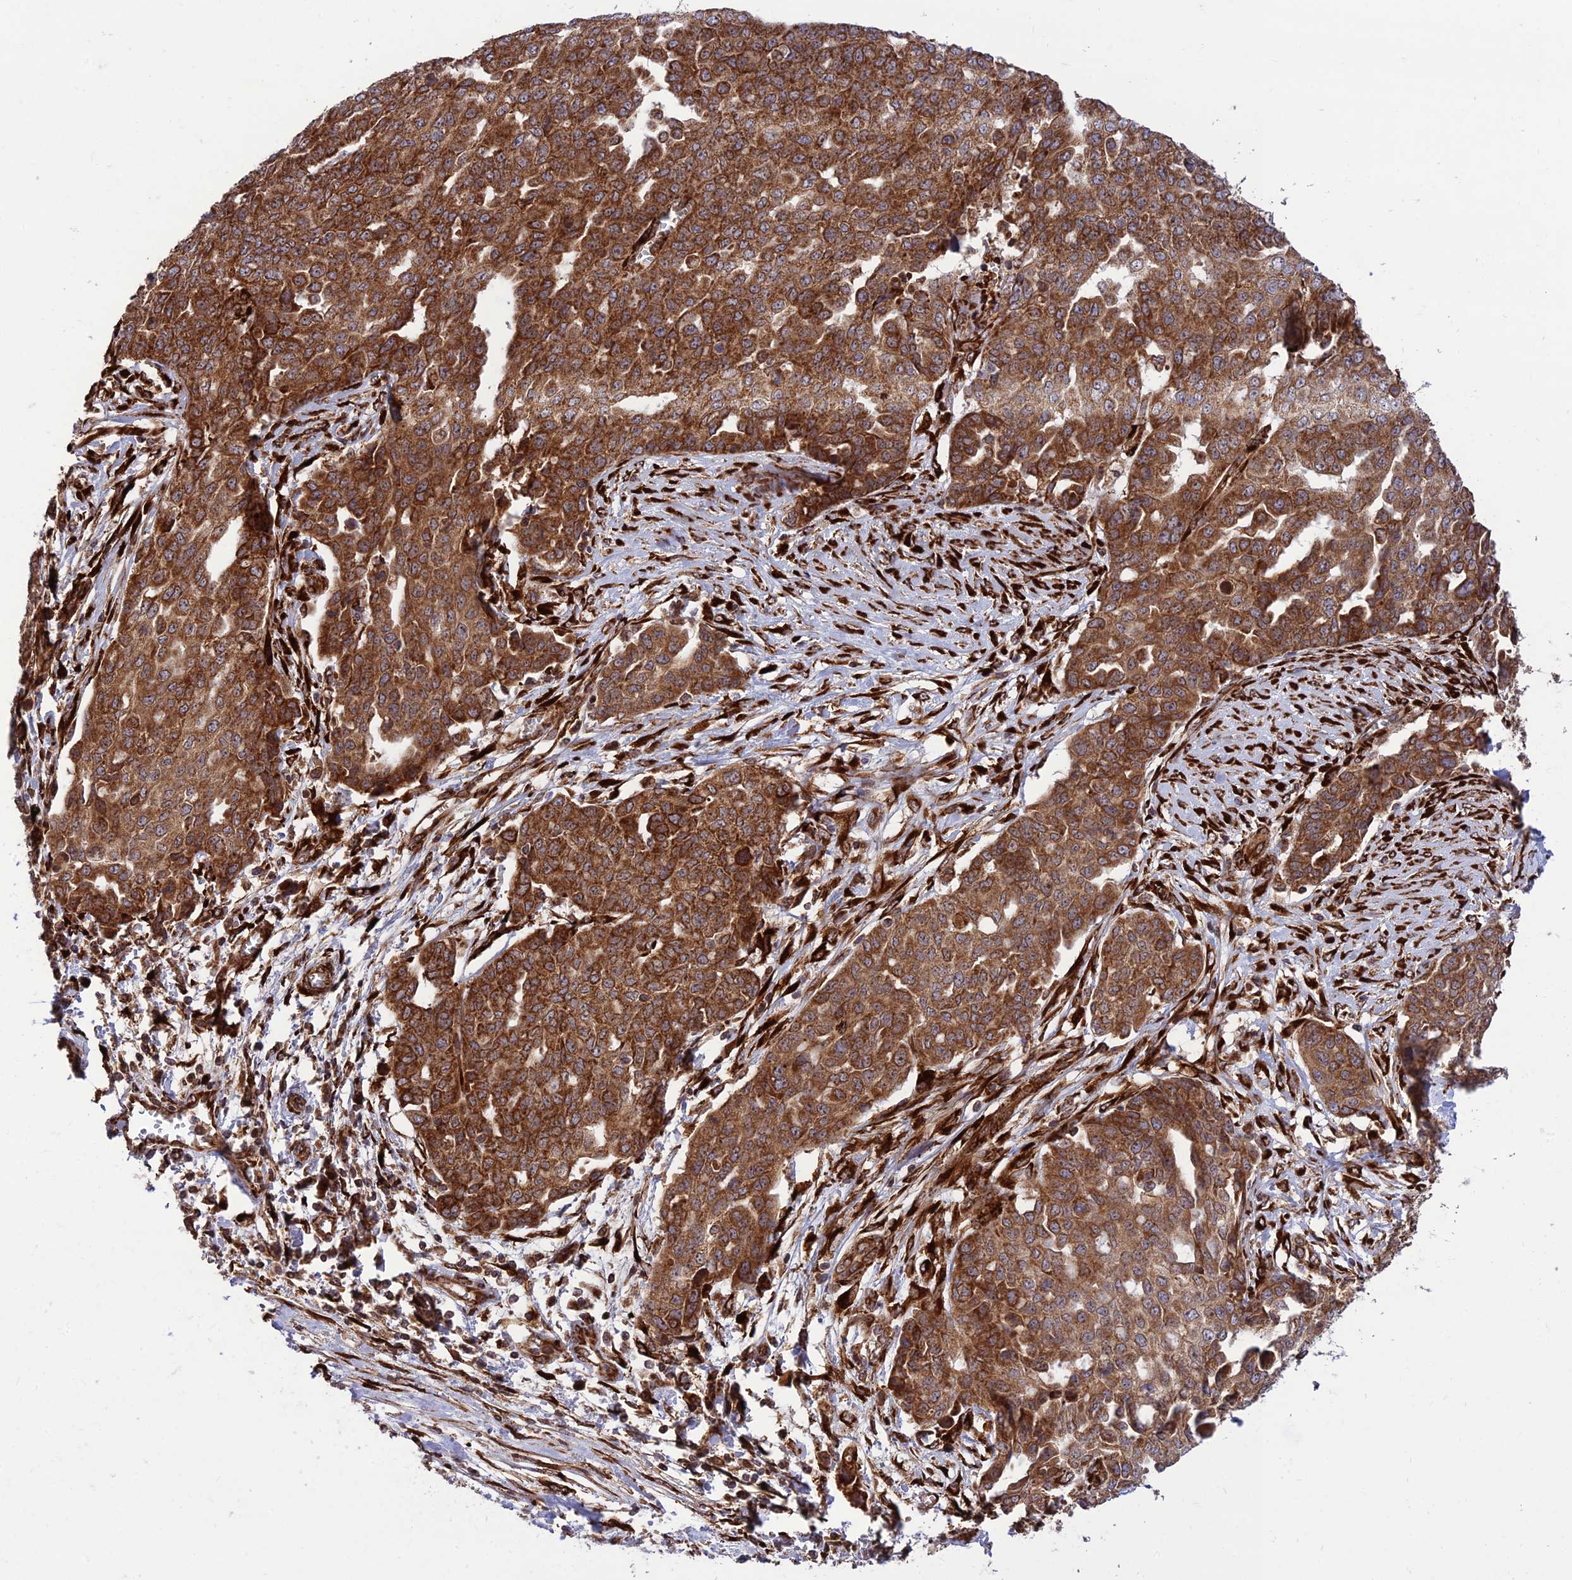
{"staining": {"intensity": "strong", "quantity": ">75%", "location": "cytoplasmic/membranous"}, "tissue": "ovarian cancer", "cell_type": "Tumor cells", "image_type": "cancer", "snomed": [{"axis": "morphology", "description": "Cystadenocarcinoma, serous, NOS"}, {"axis": "topography", "description": "Soft tissue"}, {"axis": "topography", "description": "Ovary"}], "caption": "A high-resolution image shows immunohistochemistry (IHC) staining of ovarian serous cystadenocarcinoma, which demonstrates strong cytoplasmic/membranous positivity in about >75% of tumor cells.", "gene": "CRTAP", "patient": {"sex": "female", "age": 57}}